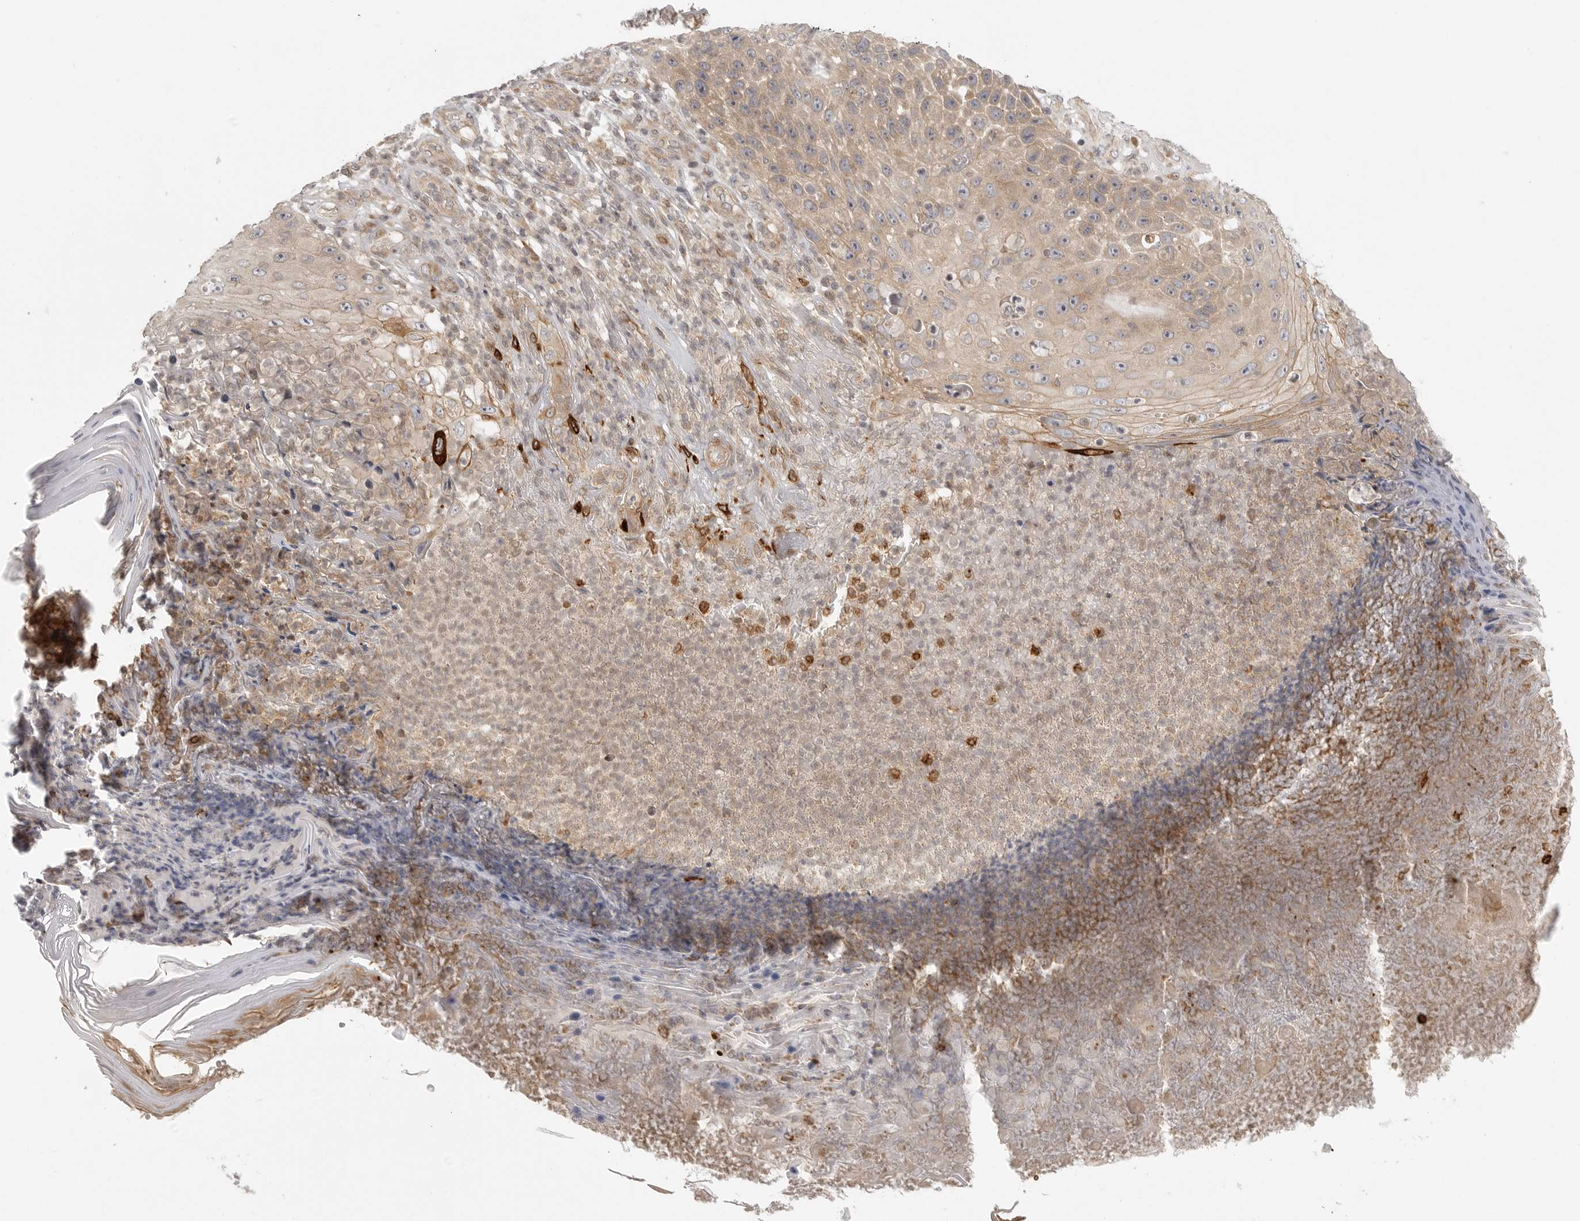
{"staining": {"intensity": "moderate", "quantity": ">75%", "location": "cytoplasmic/membranous"}, "tissue": "skin cancer", "cell_type": "Tumor cells", "image_type": "cancer", "snomed": [{"axis": "morphology", "description": "Squamous cell carcinoma, NOS"}, {"axis": "topography", "description": "Skin"}], "caption": "IHC (DAB) staining of skin squamous cell carcinoma shows moderate cytoplasmic/membranous protein positivity in about >75% of tumor cells.", "gene": "CCPG1", "patient": {"sex": "female", "age": 88}}